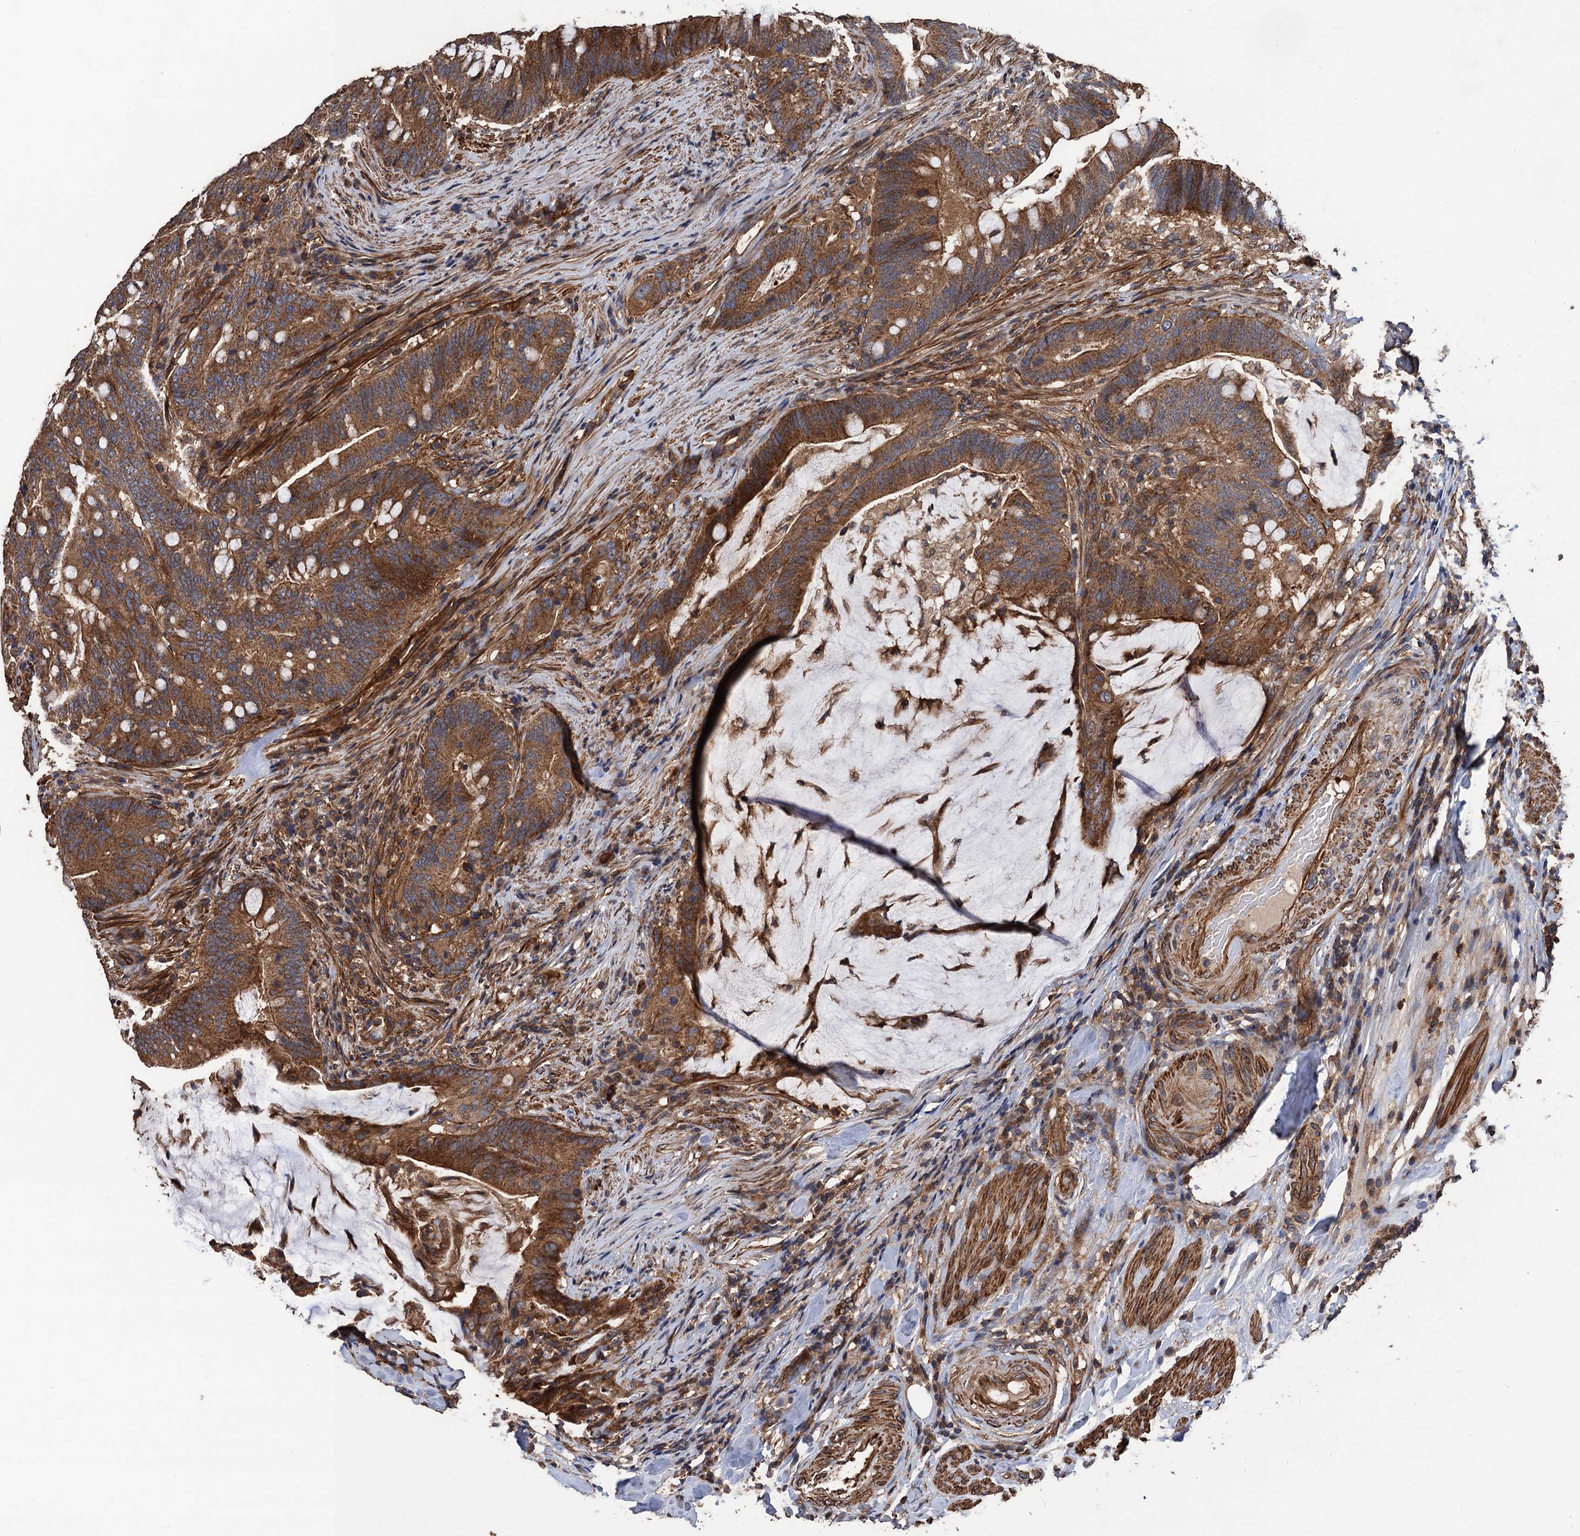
{"staining": {"intensity": "moderate", "quantity": ">75%", "location": "cytoplasmic/membranous"}, "tissue": "colorectal cancer", "cell_type": "Tumor cells", "image_type": "cancer", "snomed": [{"axis": "morphology", "description": "Adenocarcinoma, NOS"}, {"axis": "topography", "description": "Colon"}], "caption": "Immunohistochemical staining of human colorectal cancer (adenocarcinoma) demonstrates medium levels of moderate cytoplasmic/membranous protein expression in approximately >75% of tumor cells.", "gene": "PPP4R1", "patient": {"sex": "female", "age": 66}}